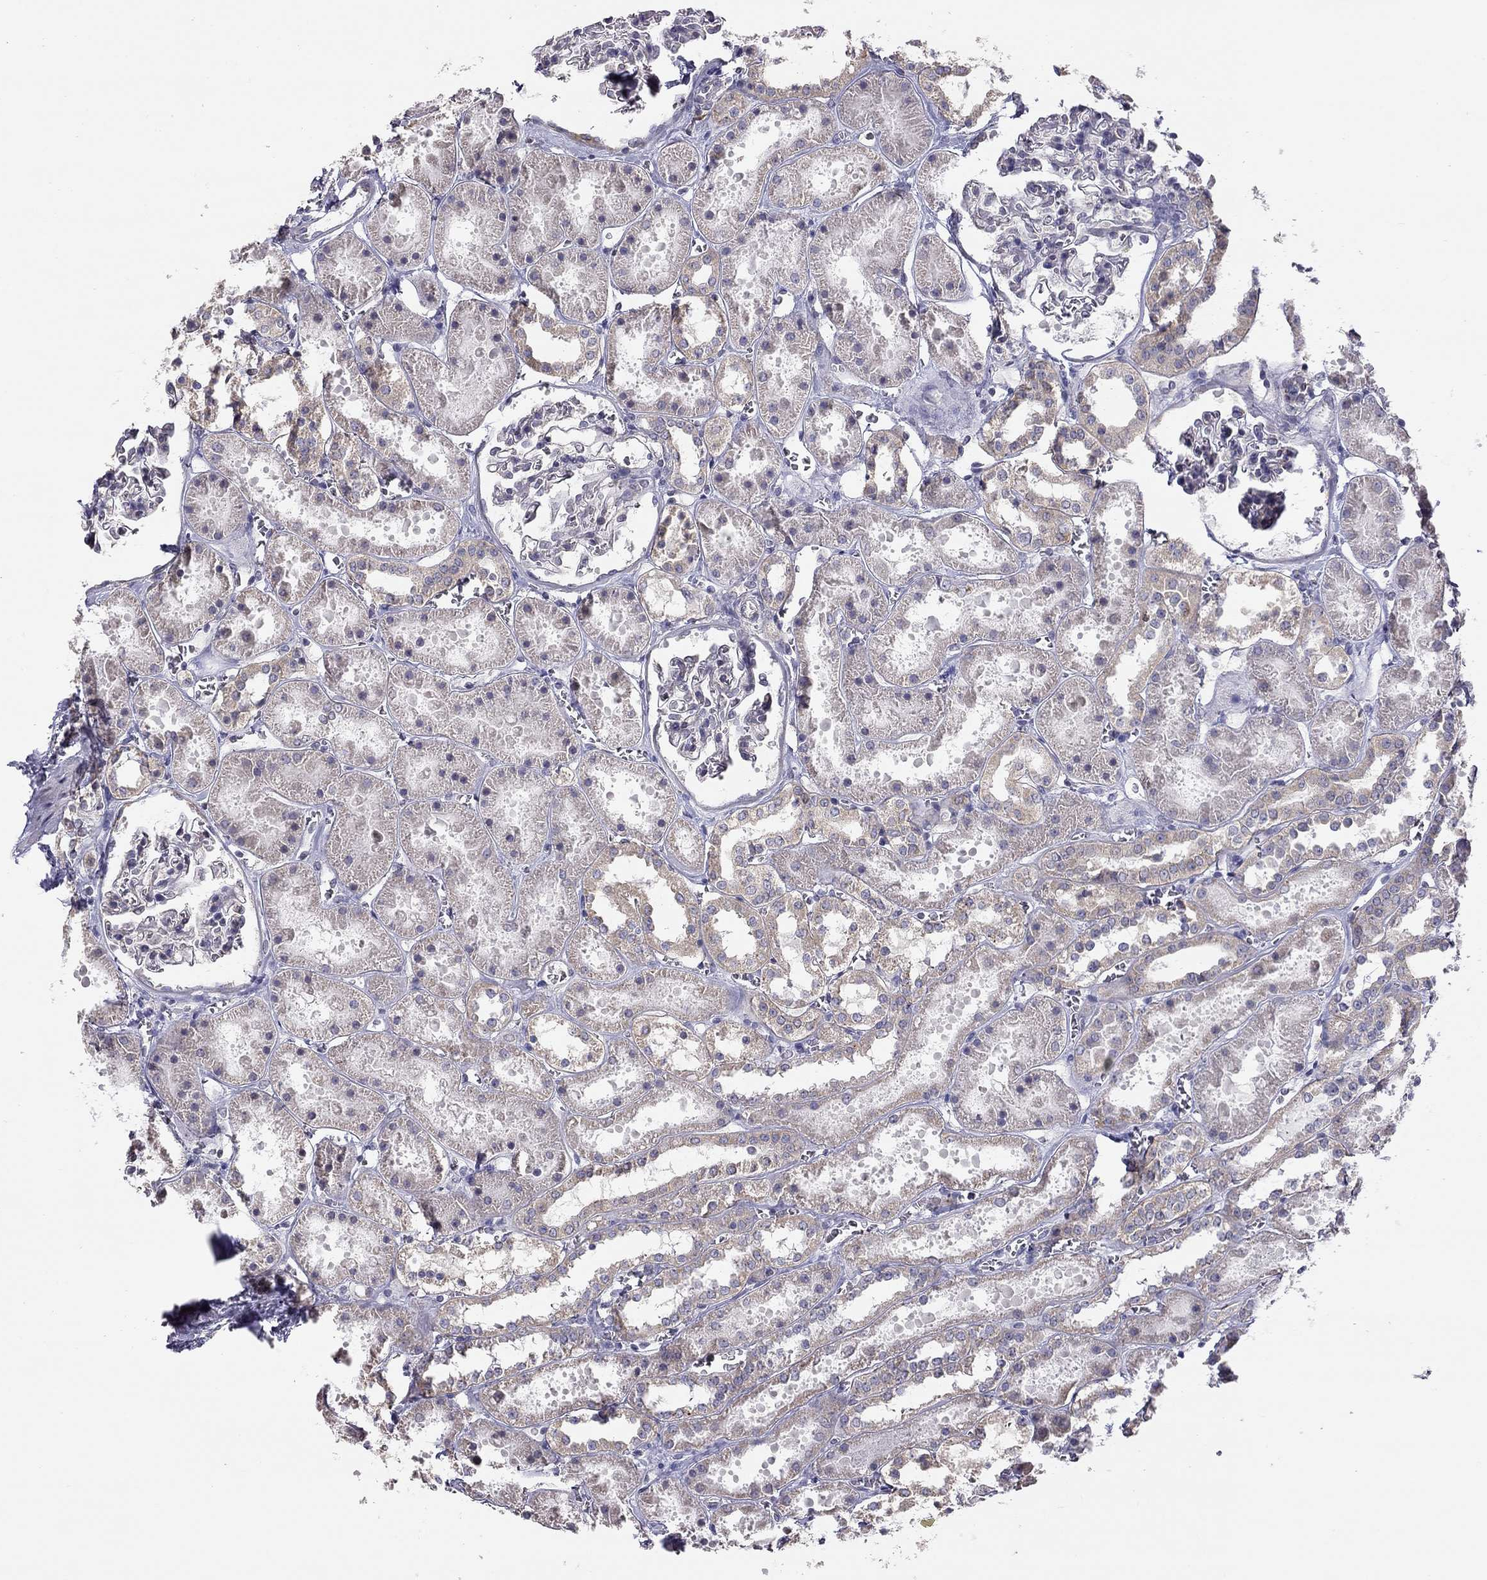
{"staining": {"intensity": "negative", "quantity": "none", "location": "none"}, "tissue": "kidney", "cell_type": "Cells in glomeruli", "image_type": "normal", "snomed": [{"axis": "morphology", "description": "Normal tissue, NOS"}, {"axis": "topography", "description": "Kidney"}], "caption": "Immunohistochemistry micrograph of normal kidney: kidney stained with DAB (3,3'-diaminobenzidine) exhibits no significant protein positivity in cells in glomeruli.", "gene": "LRIT3", "patient": {"sex": "female", "age": 41}}